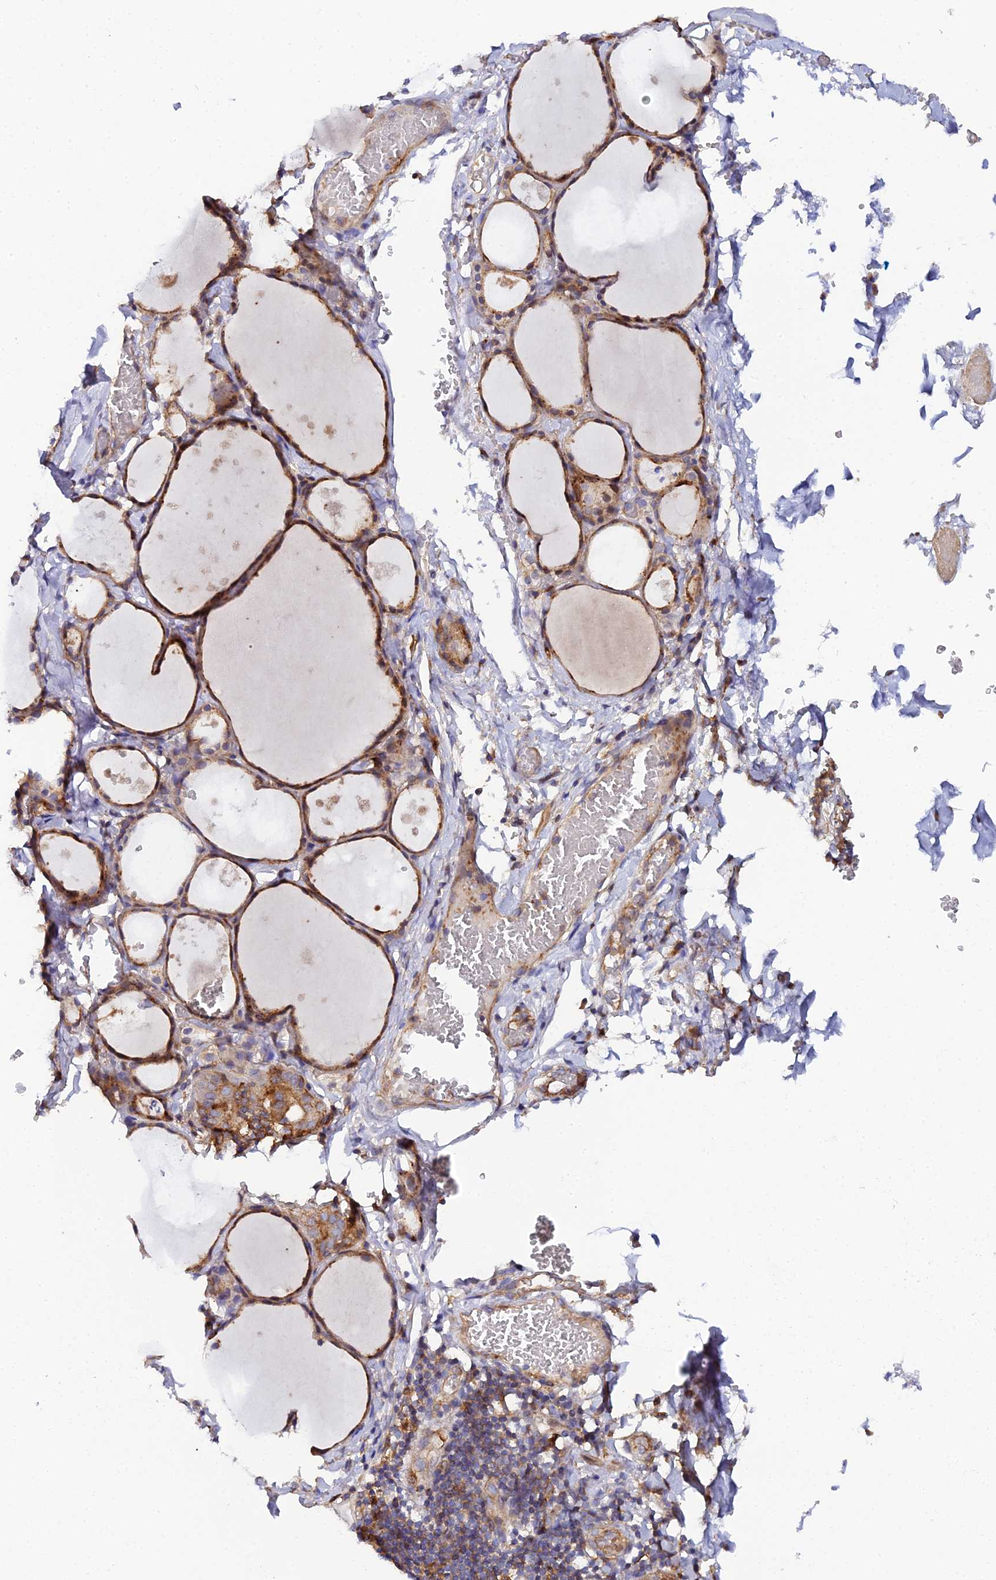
{"staining": {"intensity": "strong", "quantity": ">75%", "location": "cytoplasmic/membranous"}, "tissue": "thyroid gland", "cell_type": "Glandular cells", "image_type": "normal", "snomed": [{"axis": "morphology", "description": "Normal tissue, NOS"}, {"axis": "topography", "description": "Thyroid gland"}], "caption": "Immunohistochemistry (IHC) of benign thyroid gland shows high levels of strong cytoplasmic/membranous staining in approximately >75% of glandular cells.", "gene": "GNG5B", "patient": {"sex": "male", "age": 56}}